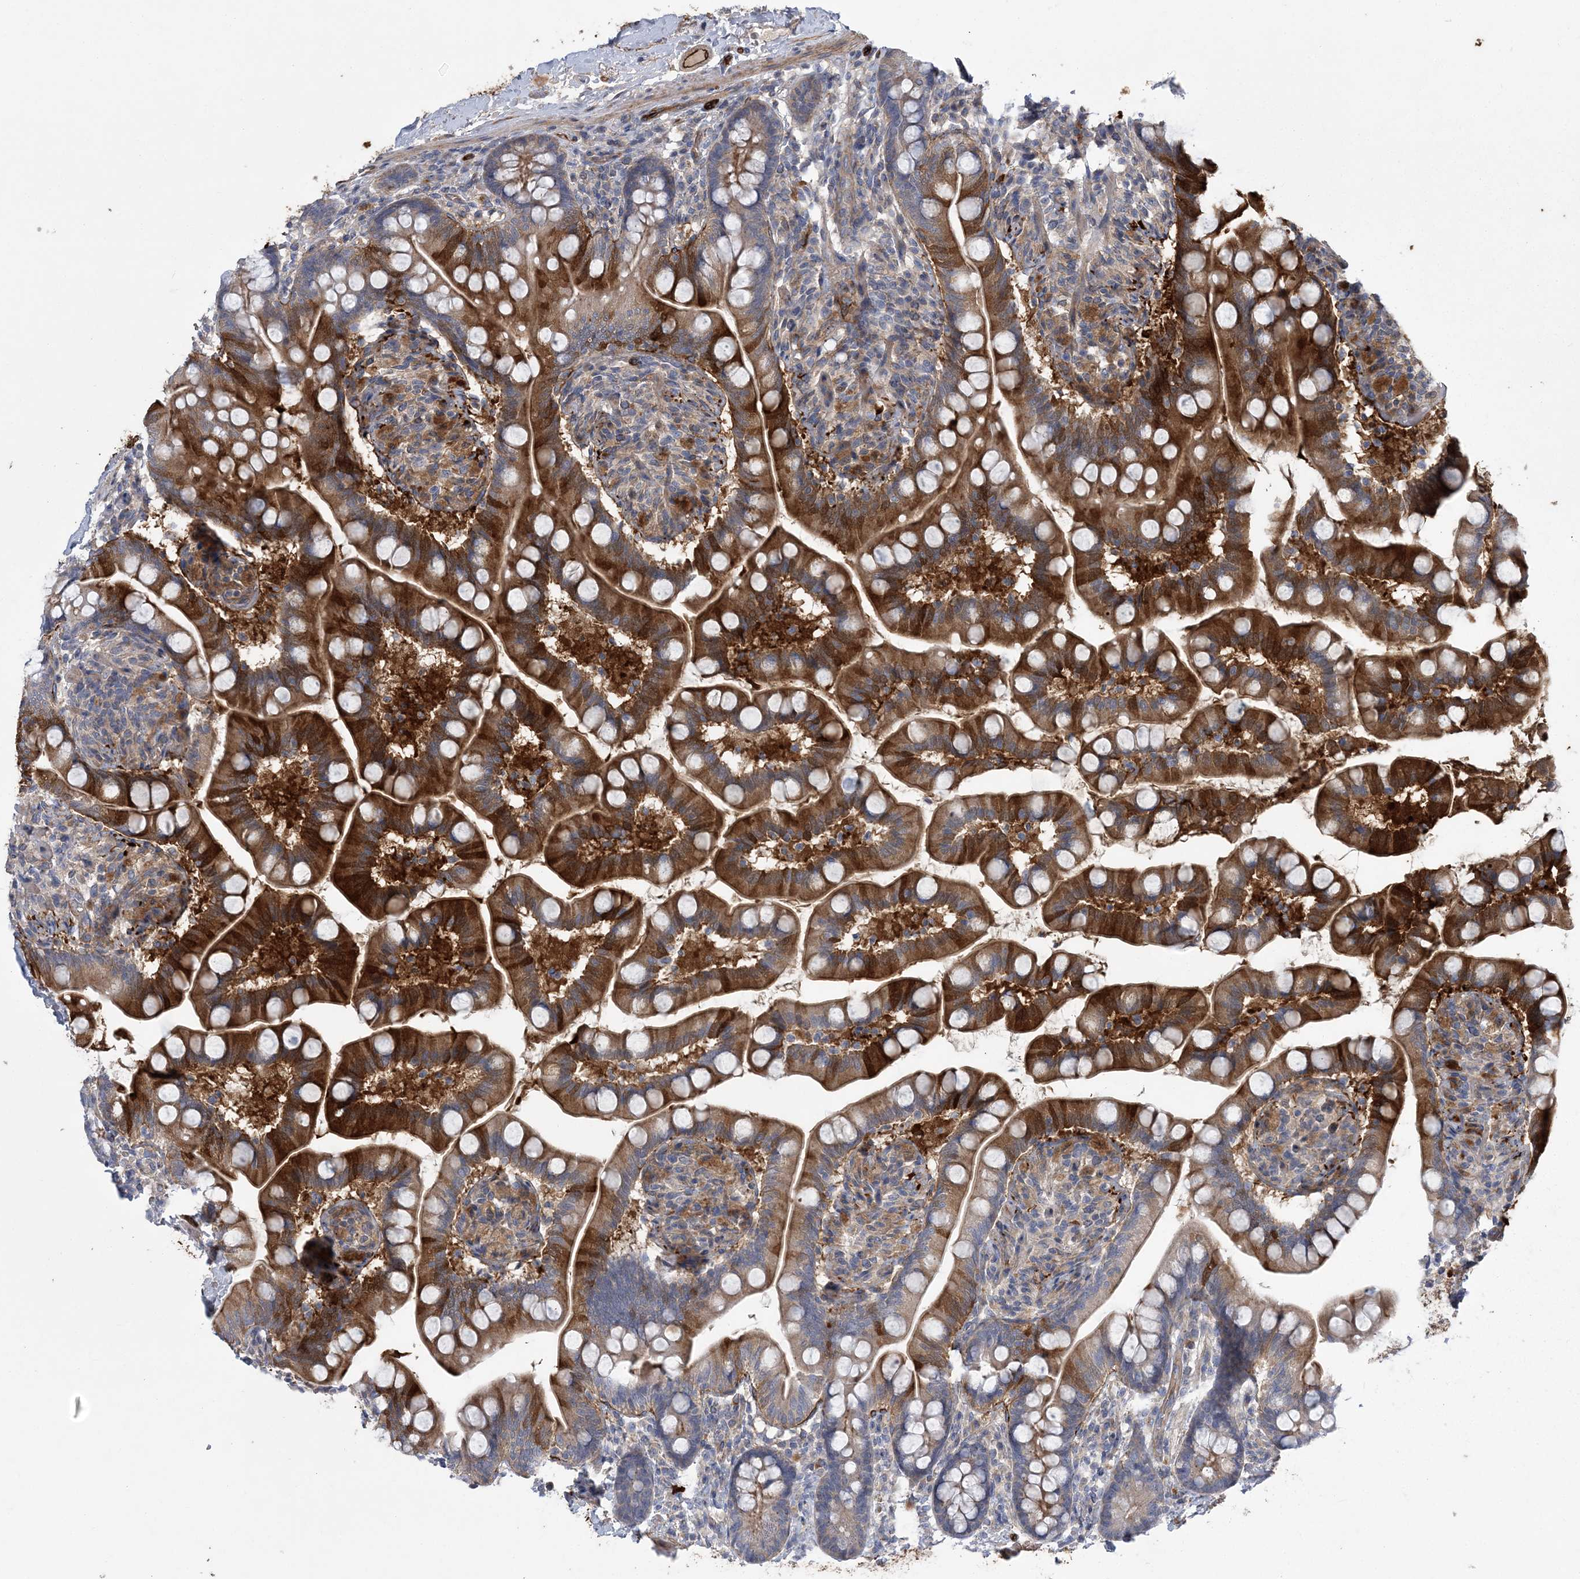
{"staining": {"intensity": "strong", "quantity": ">75%", "location": "cytoplasmic/membranous"}, "tissue": "small intestine", "cell_type": "Glandular cells", "image_type": "normal", "snomed": [{"axis": "morphology", "description": "Normal tissue, NOS"}, {"axis": "topography", "description": "Small intestine"}], "caption": "An immunohistochemistry (IHC) photomicrograph of unremarkable tissue is shown. Protein staining in brown shows strong cytoplasmic/membranous positivity in small intestine within glandular cells.", "gene": "CALN1", "patient": {"sex": "female", "age": 64}}